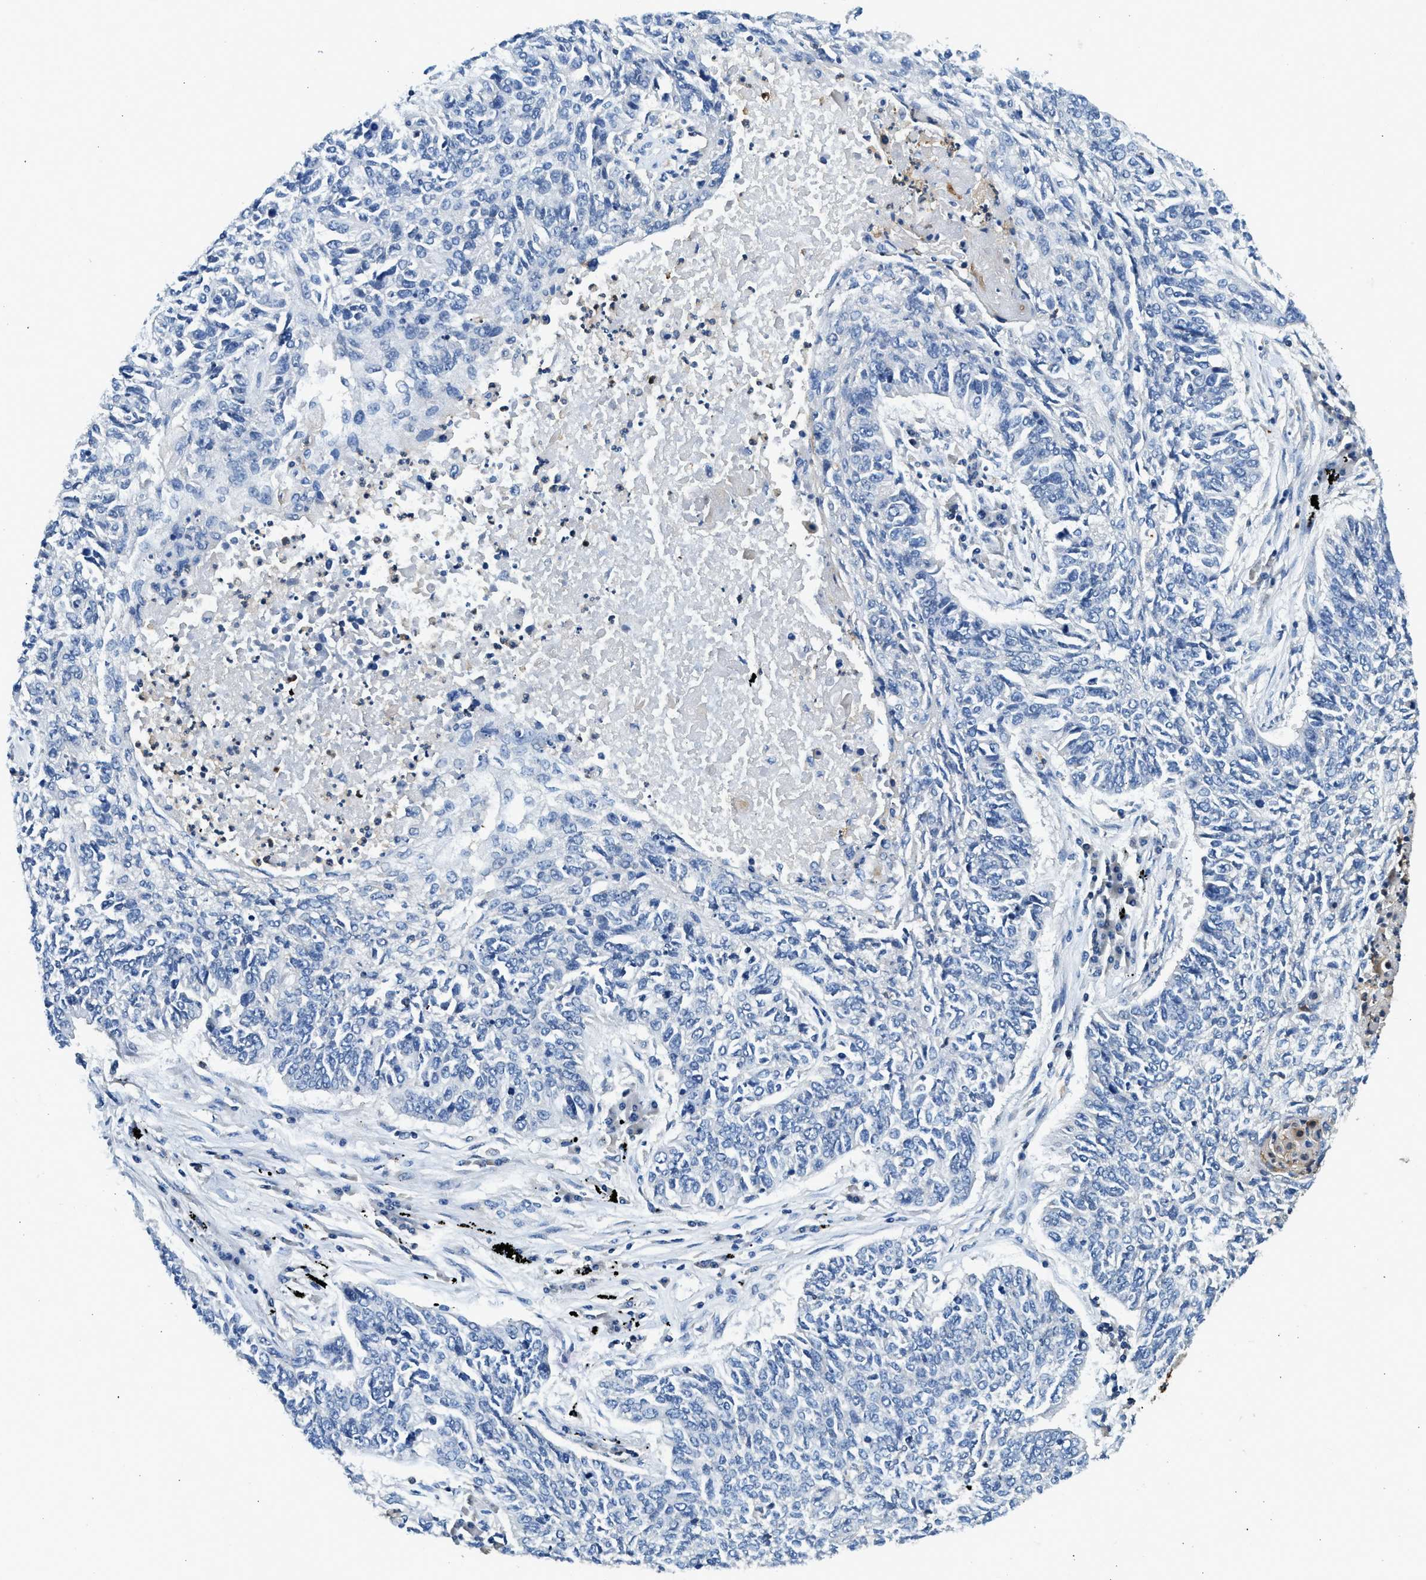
{"staining": {"intensity": "negative", "quantity": "none", "location": "none"}, "tissue": "lung cancer", "cell_type": "Tumor cells", "image_type": "cancer", "snomed": [{"axis": "morphology", "description": "Normal tissue, NOS"}, {"axis": "morphology", "description": "Squamous cell carcinoma, NOS"}, {"axis": "topography", "description": "Cartilage tissue"}, {"axis": "topography", "description": "Bronchus"}, {"axis": "topography", "description": "Lung"}], "caption": "DAB immunohistochemical staining of lung cancer exhibits no significant staining in tumor cells.", "gene": "TOX", "patient": {"sex": "female", "age": 49}}